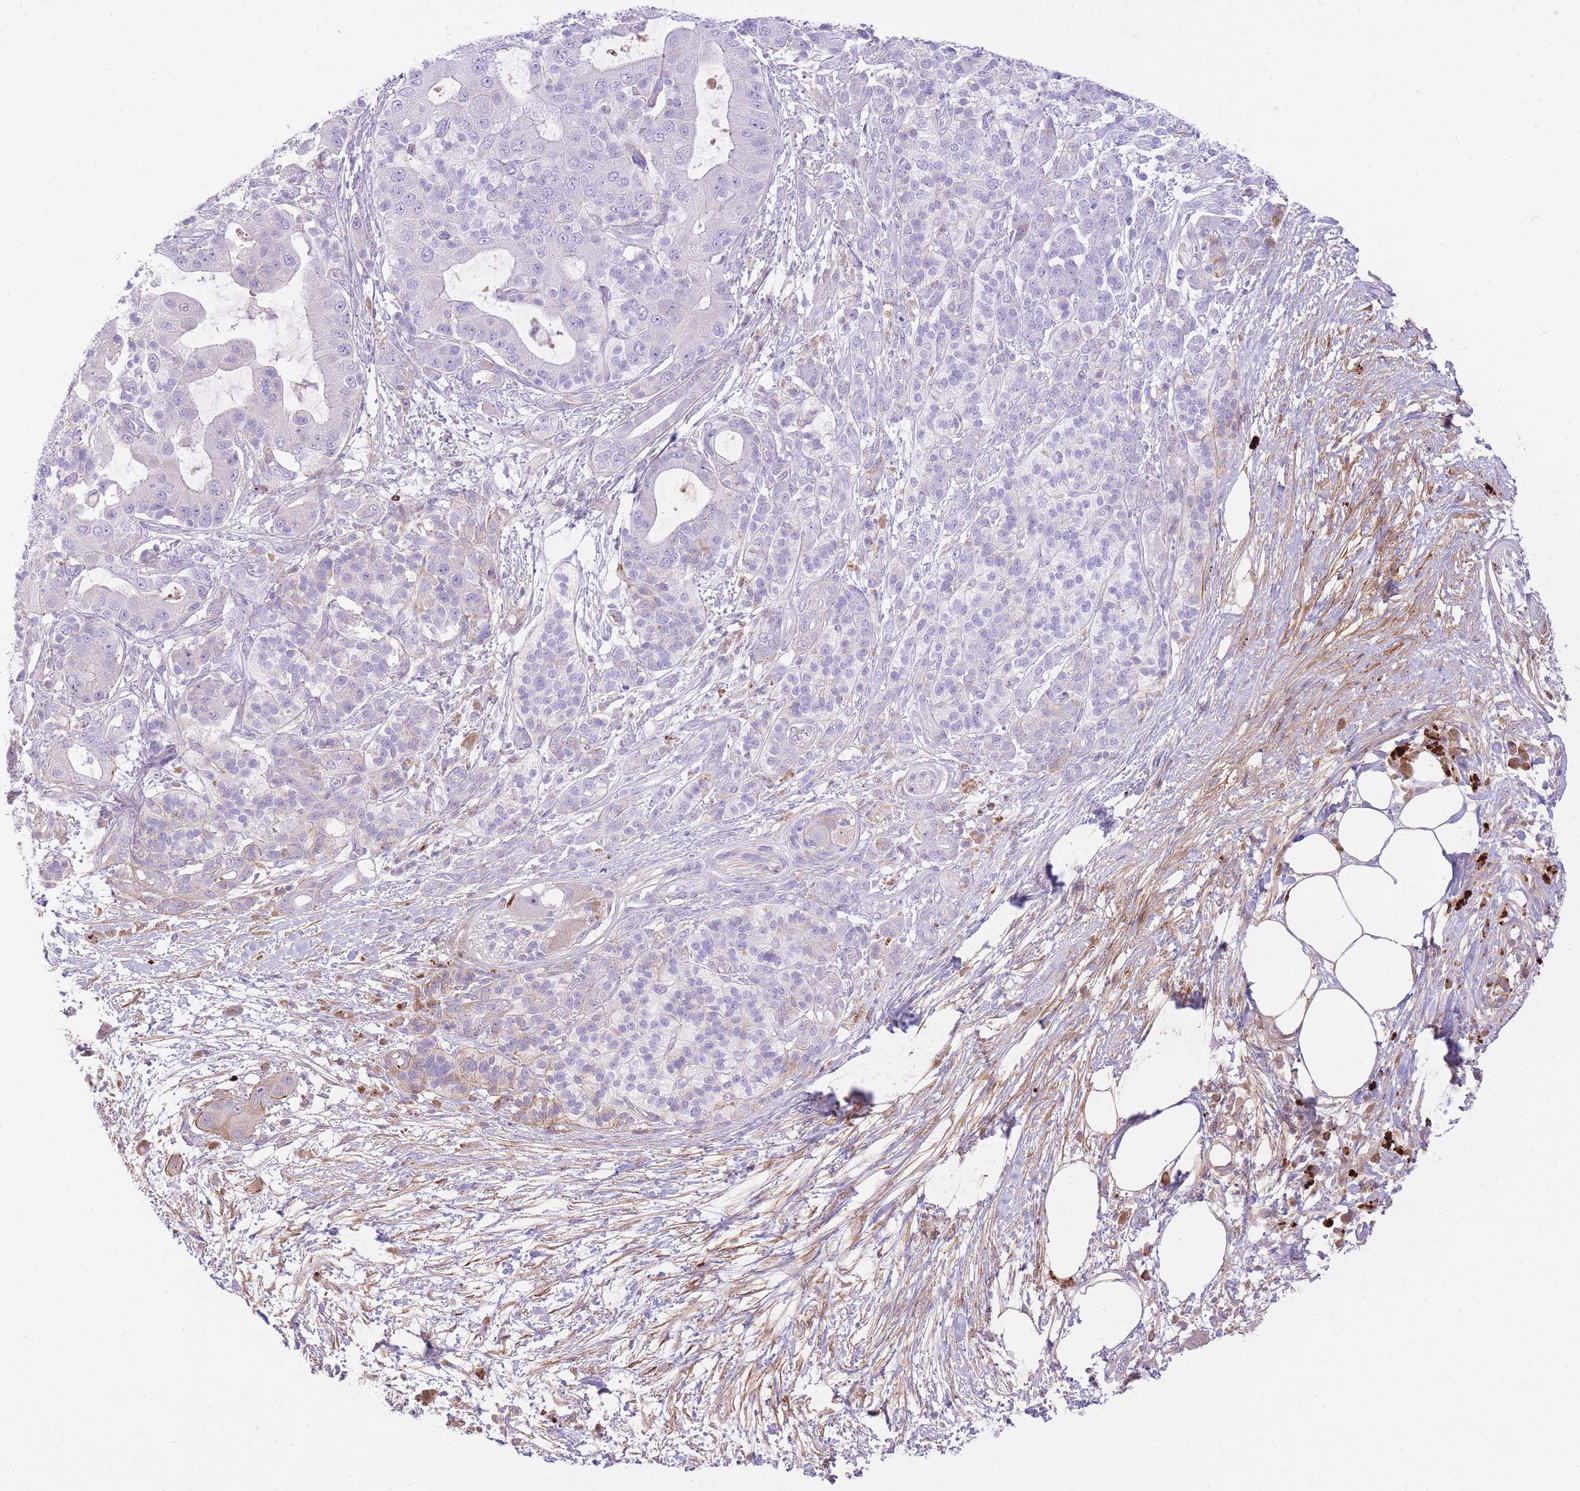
{"staining": {"intensity": "negative", "quantity": "none", "location": "none"}, "tissue": "pancreatic cancer", "cell_type": "Tumor cells", "image_type": "cancer", "snomed": [{"axis": "morphology", "description": "Adenocarcinoma, NOS"}, {"axis": "topography", "description": "Pancreas"}], "caption": "This is a photomicrograph of IHC staining of pancreatic cancer (adenocarcinoma), which shows no staining in tumor cells.", "gene": "HRG", "patient": {"sex": "male", "age": 57}}